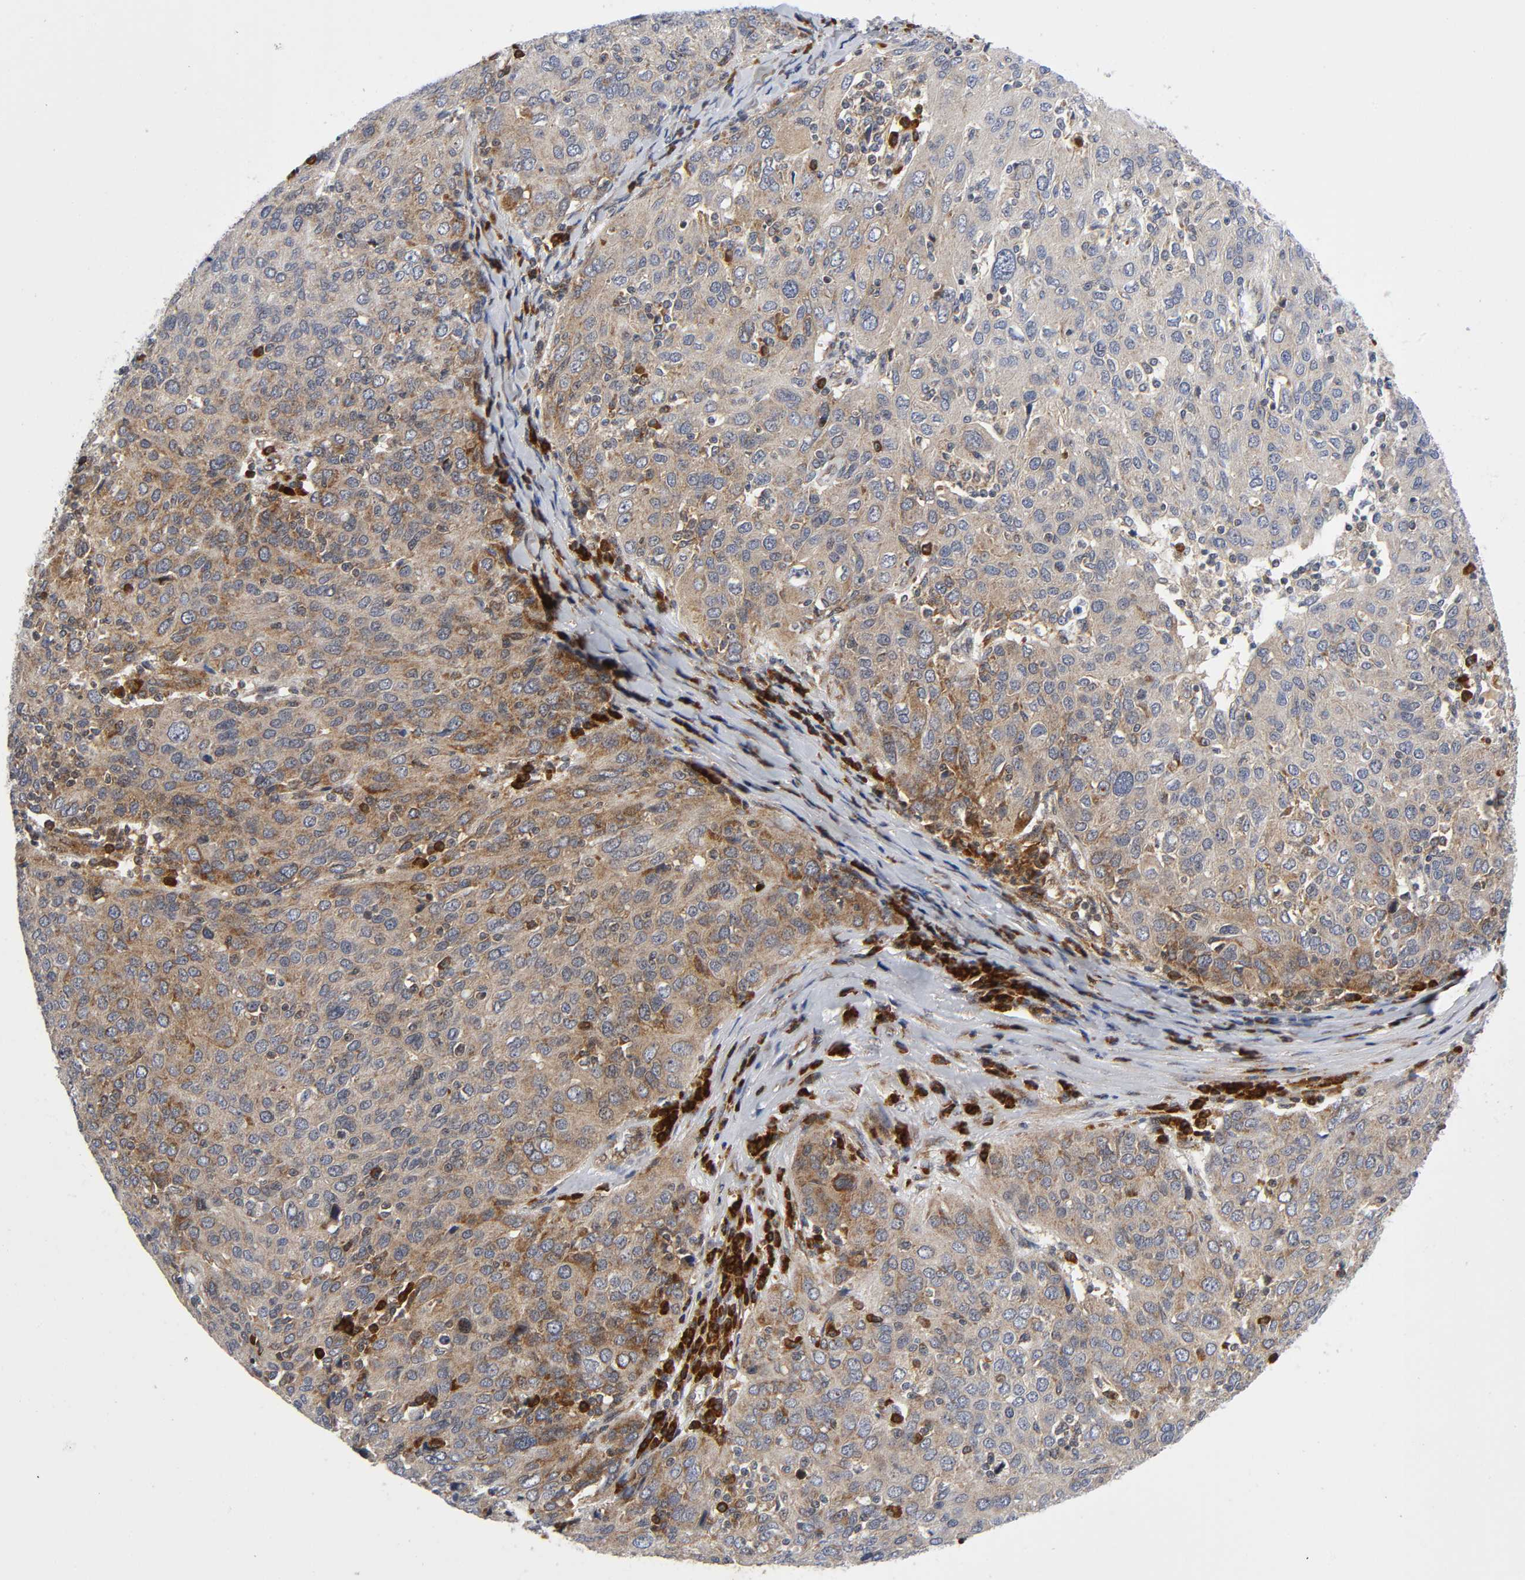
{"staining": {"intensity": "moderate", "quantity": ">75%", "location": "cytoplasmic/membranous"}, "tissue": "ovarian cancer", "cell_type": "Tumor cells", "image_type": "cancer", "snomed": [{"axis": "morphology", "description": "Carcinoma, endometroid"}, {"axis": "topography", "description": "Ovary"}], "caption": "A medium amount of moderate cytoplasmic/membranous staining is seen in approximately >75% of tumor cells in ovarian cancer tissue.", "gene": "EIF5", "patient": {"sex": "female", "age": 50}}